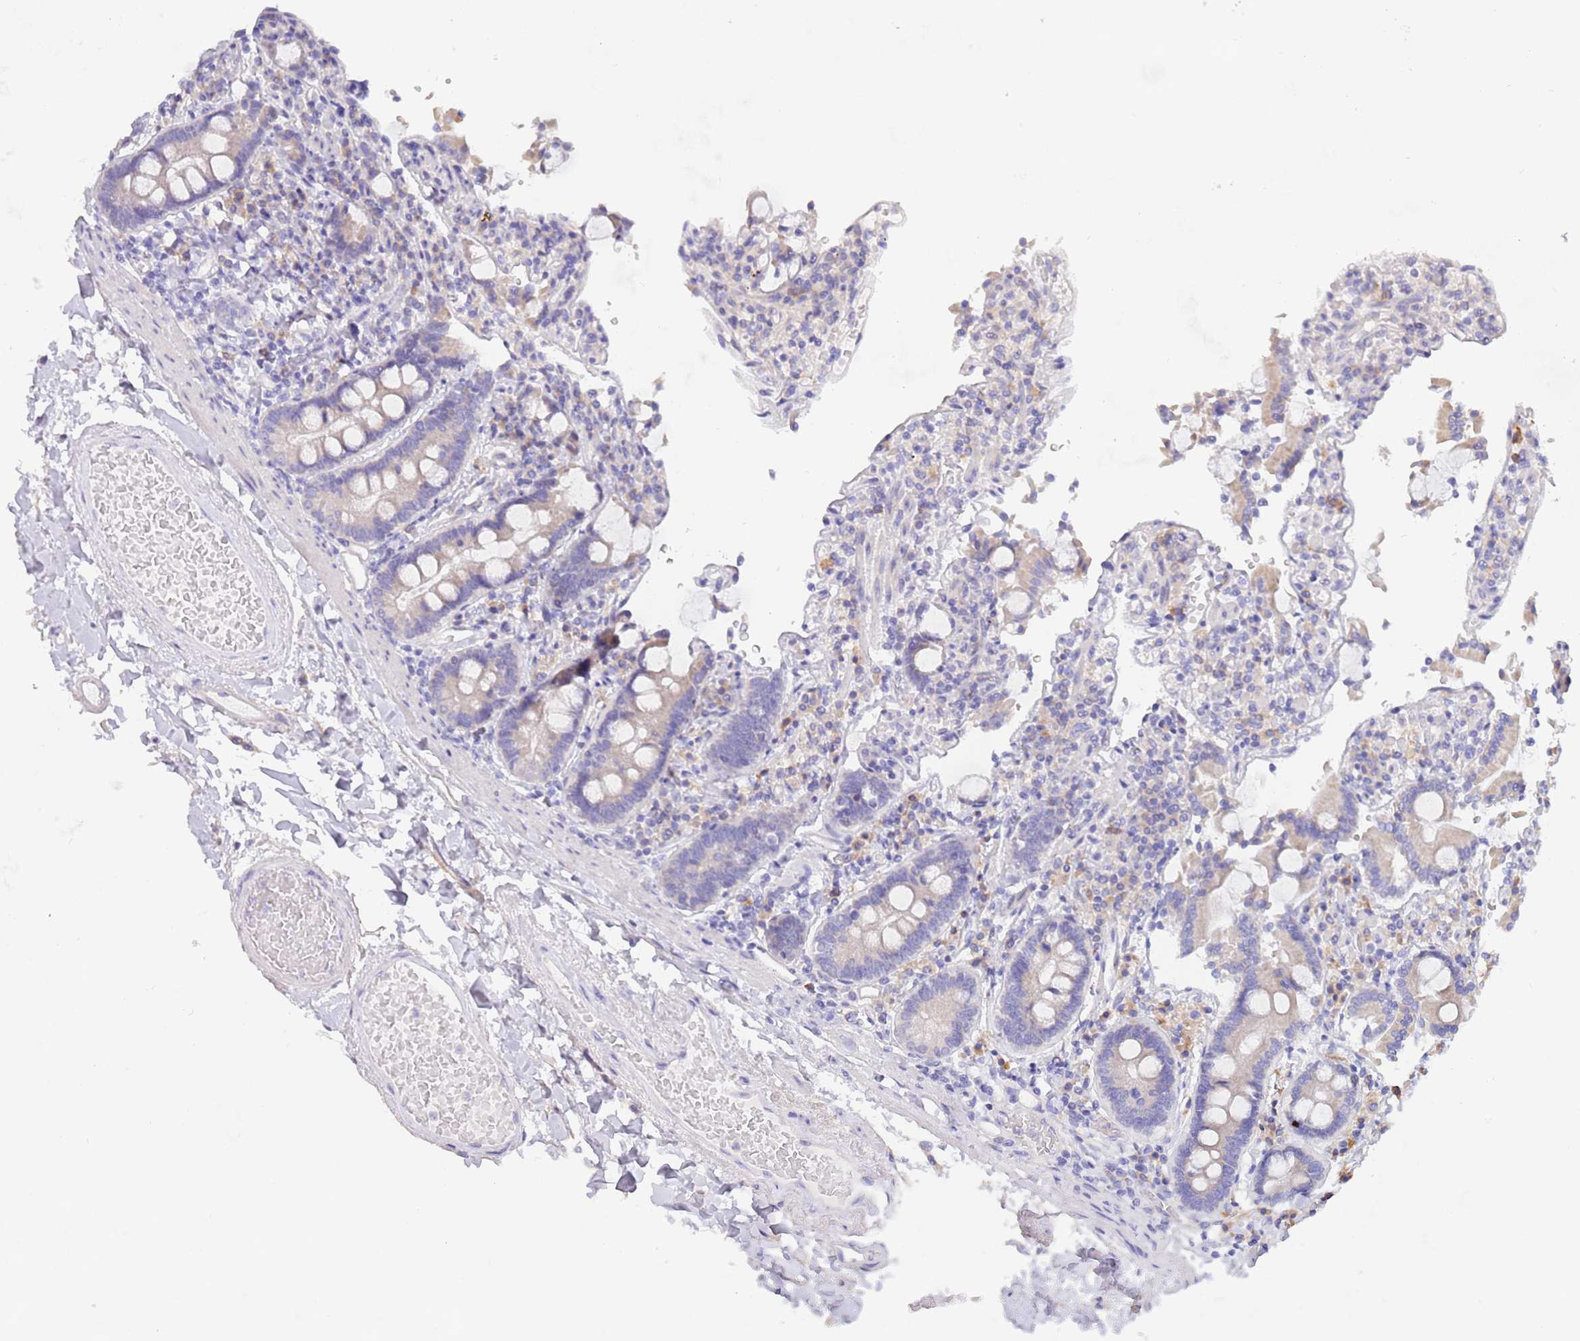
{"staining": {"intensity": "weak", "quantity": "<25%", "location": "cytoplasmic/membranous"}, "tissue": "duodenum", "cell_type": "Glandular cells", "image_type": "normal", "snomed": [{"axis": "morphology", "description": "Normal tissue, NOS"}, {"axis": "topography", "description": "Duodenum"}], "caption": "Immunohistochemical staining of benign duodenum shows no significant positivity in glandular cells.", "gene": "CCDC149", "patient": {"sex": "male", "age": 55}}